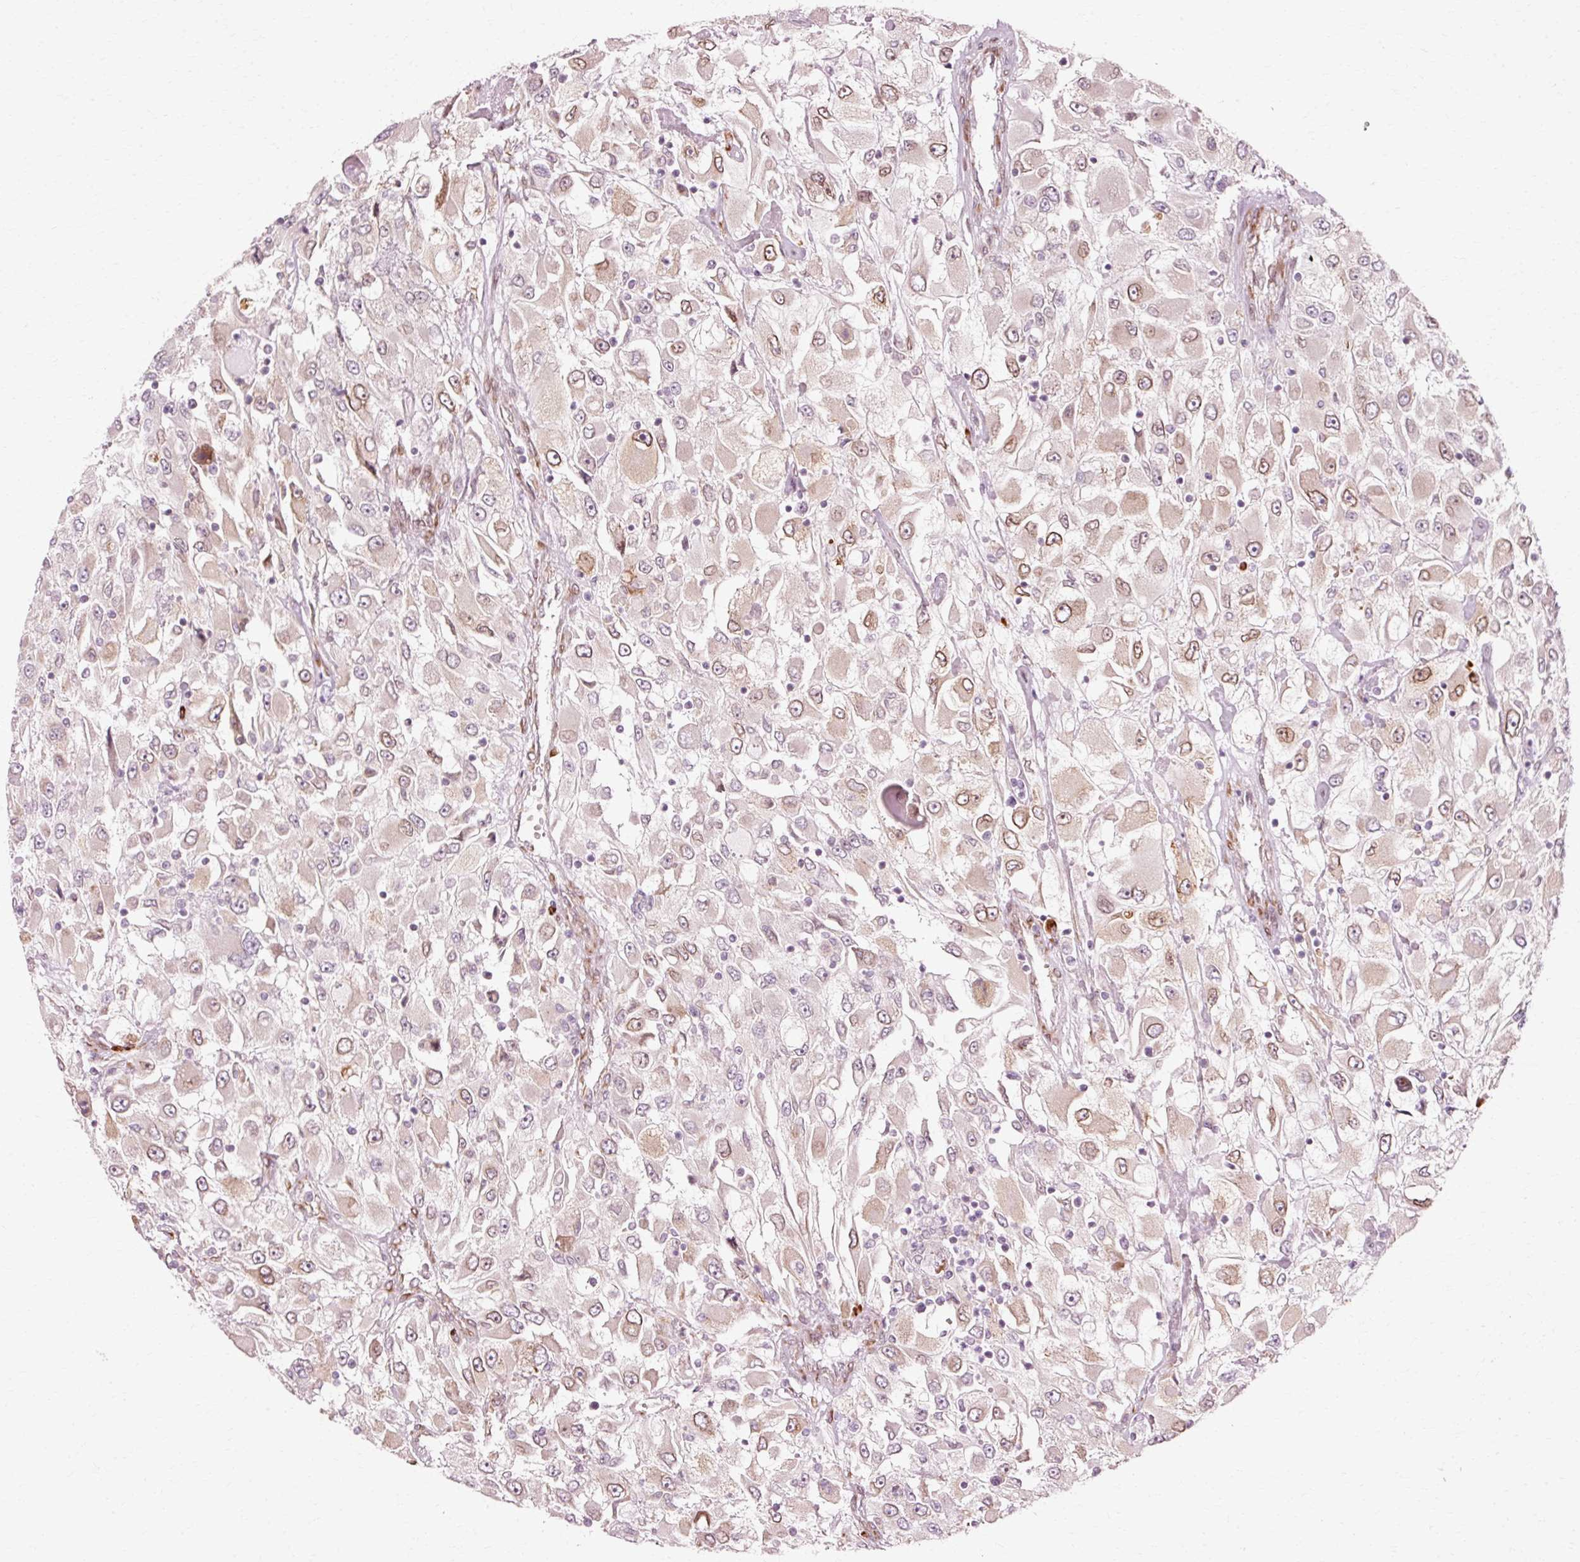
{"staining": {"intensity": "moderate", "quantity": "<25%", "location": "cytoplasmic/membranous,nuclear"}, "tissue": "renal cancer", "cell_type": "Tumor cells", "image_type": "cancer", "snomed": [{"axis": "morphology", "description": "Adenocarcinoma, NOS"}, {"axis": "topography", "description": "Kidney"}], "caption": "Immunohistochemical staining of human renal cancer (adenocarcinoma) demonstrates low levels of moderate cytoplasmic/membranous and nuclear expression in about <25% of tumor cells.", "gene": "RGPD5", "patient": {"sex": "female", "age": 52}}